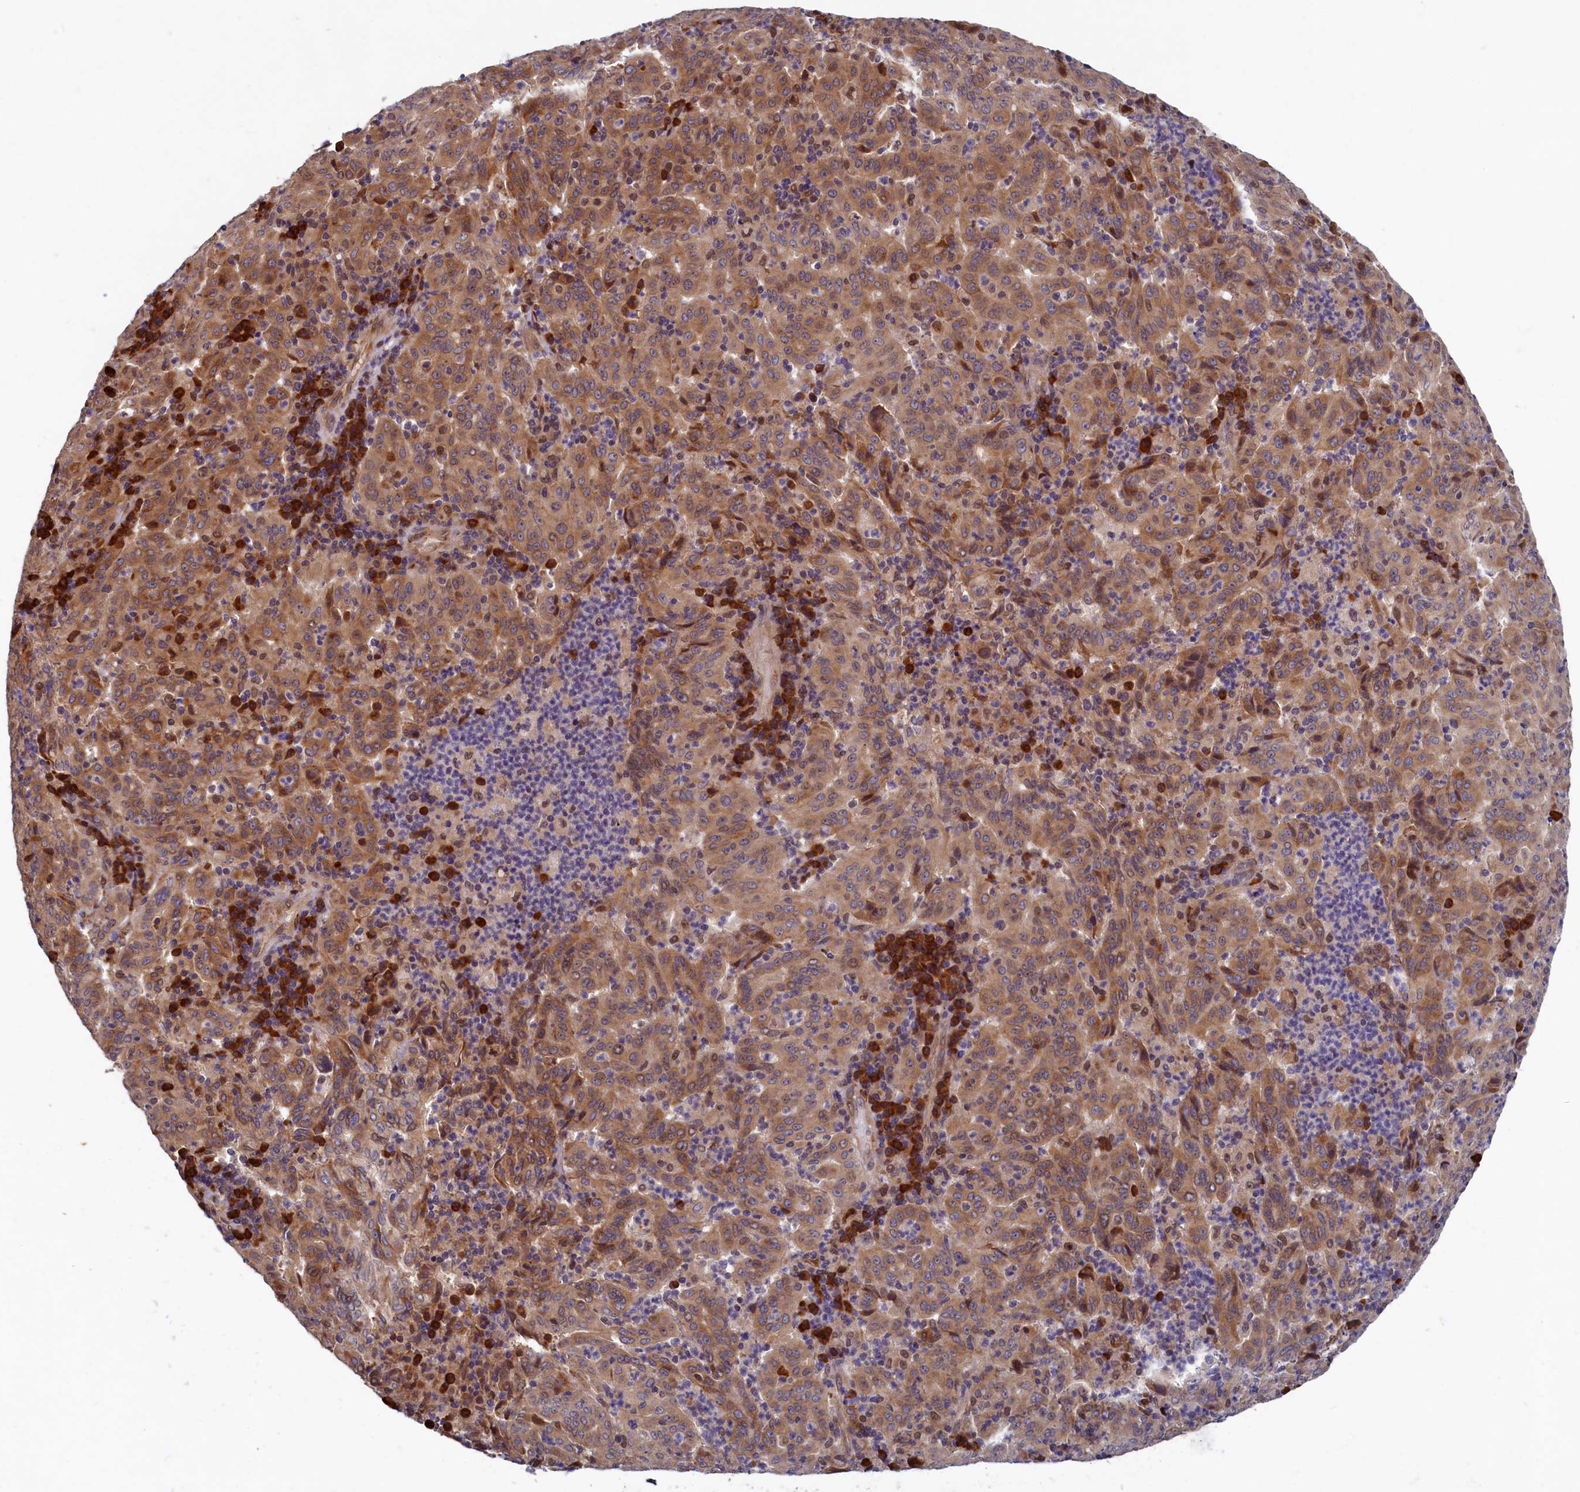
{"staining": {"intensity": "moderate", "quantity": ">75%", "location": "cytoplasmic/membranous"}, "tissue": "pancreatic cancer", "cell_type": "Tumor cells", "image_type": "cancer", "snomed": [{"axis": "morphology", "description": "Adenocarcinoma, NOS"}, {"axis": "topography", "description": "Pancreas"}], "caption": "A histopathology image of human pancreatic cancer (adenocarcinoma) stained for a protein exhibits moderate cytoplasmic/membranous brown staining in tumor cells. The staining was performed using DAB (3,3'-diaminobenzidine) to visualize the protein expression in brown, while the nuclei were stained in blue with hematoxylin (Magnification: 20x).", "gene": "SLC16A14", "patient": {"sex": "male", "age": 63}}